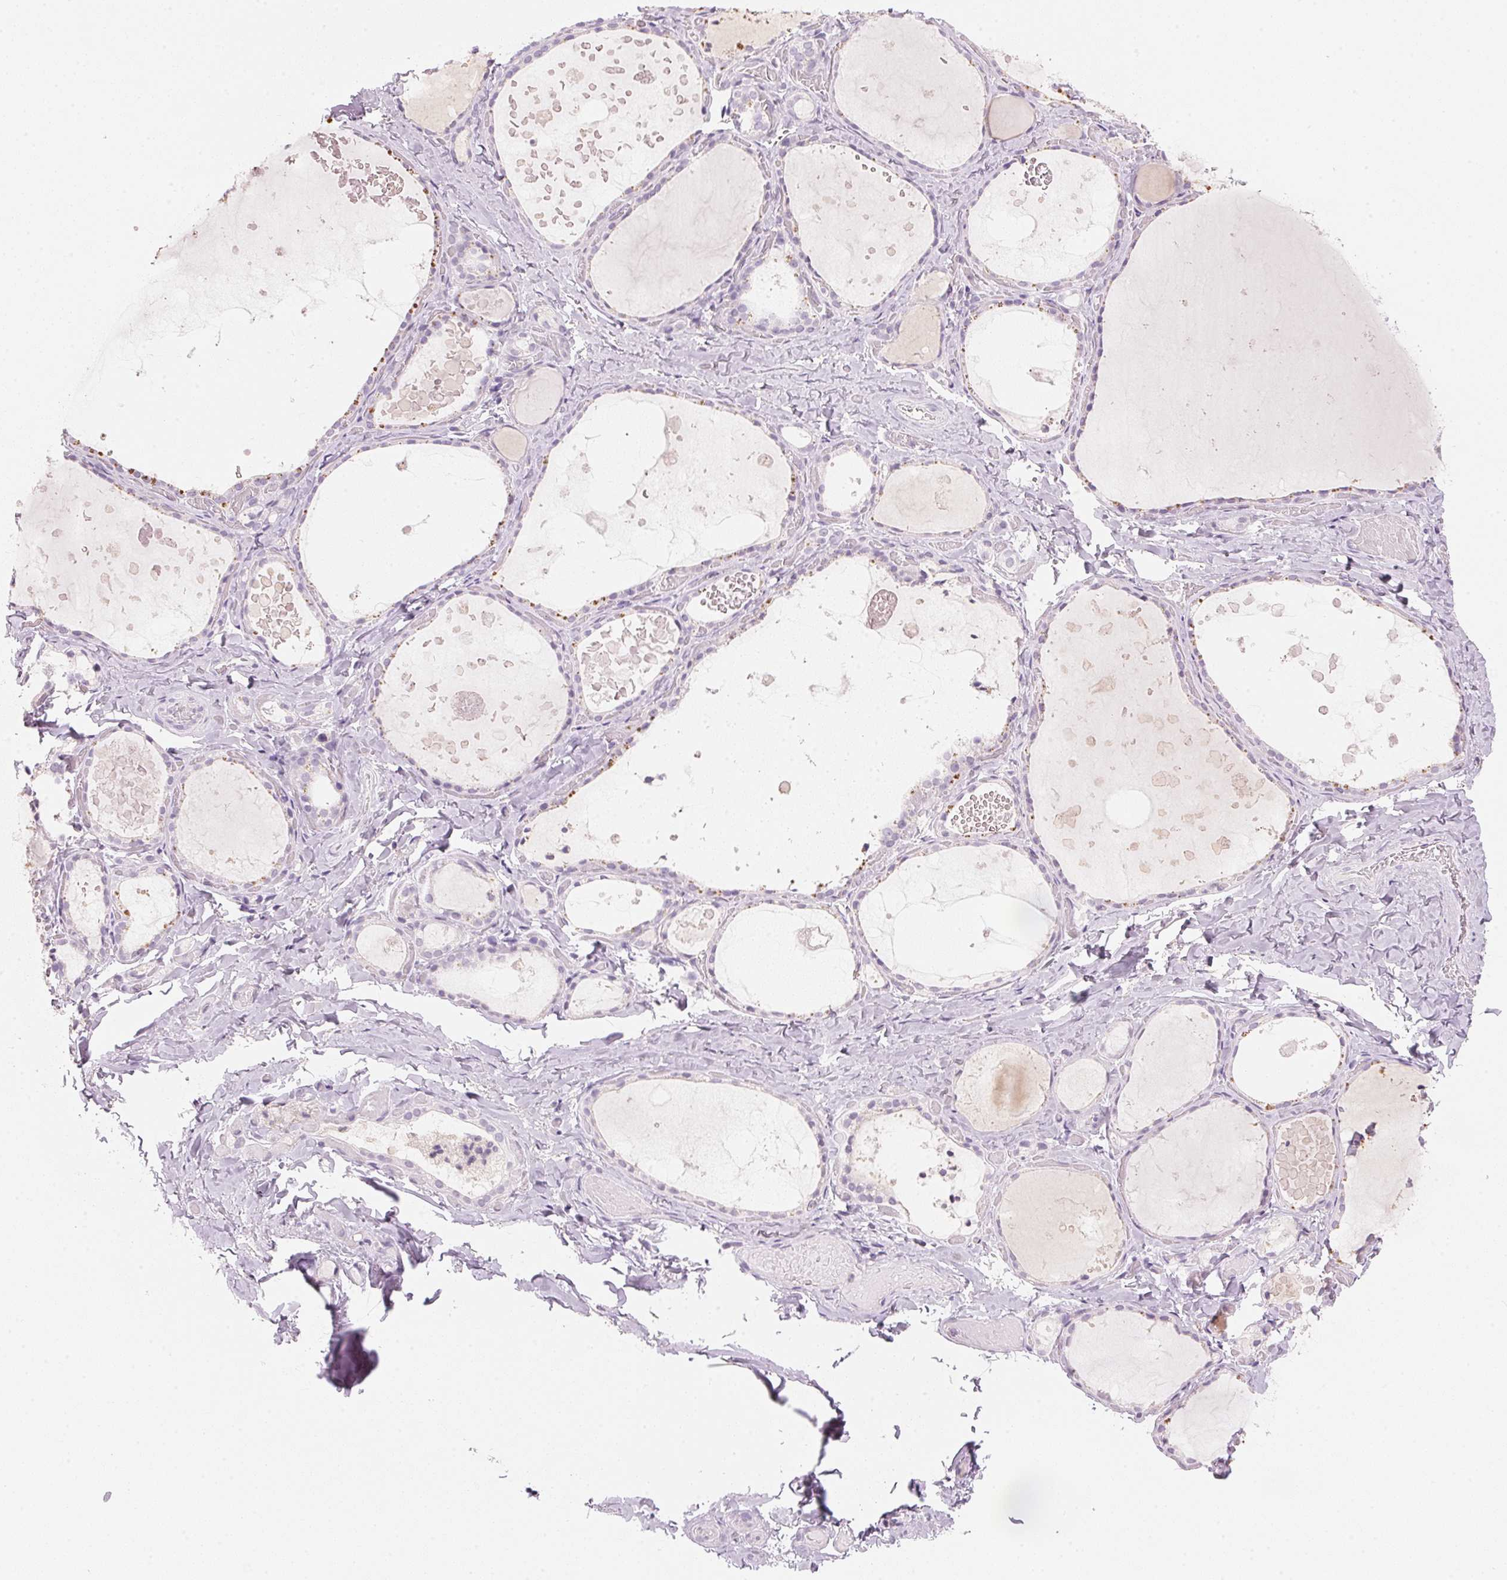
{"staining": {"intensity": "moderate", "quantity": "<25%", "location": "cytoplasmic/membranous"}, "tissue": "thyroid gland", "cell_type": "Glandular cells", "image_type": "normal", "snomed": [{"axis": "morphology", "description": "Normal tissue, NOS"}, {"axis": "topography", "description": "Thyroid gland"}], "caption": "Immunohistochemistry (IHC) image of normal thyroid gland: human thyroid gland stained using immunohistochemistry shows low levels of moderate protein expression localized specifically in the cytoplasmic/membranous of glandular cells, appearing as a cytoplasmic/membranous brown color.", "gene": "HOXB13", "patient": {"sex": "female", "age": 56}}